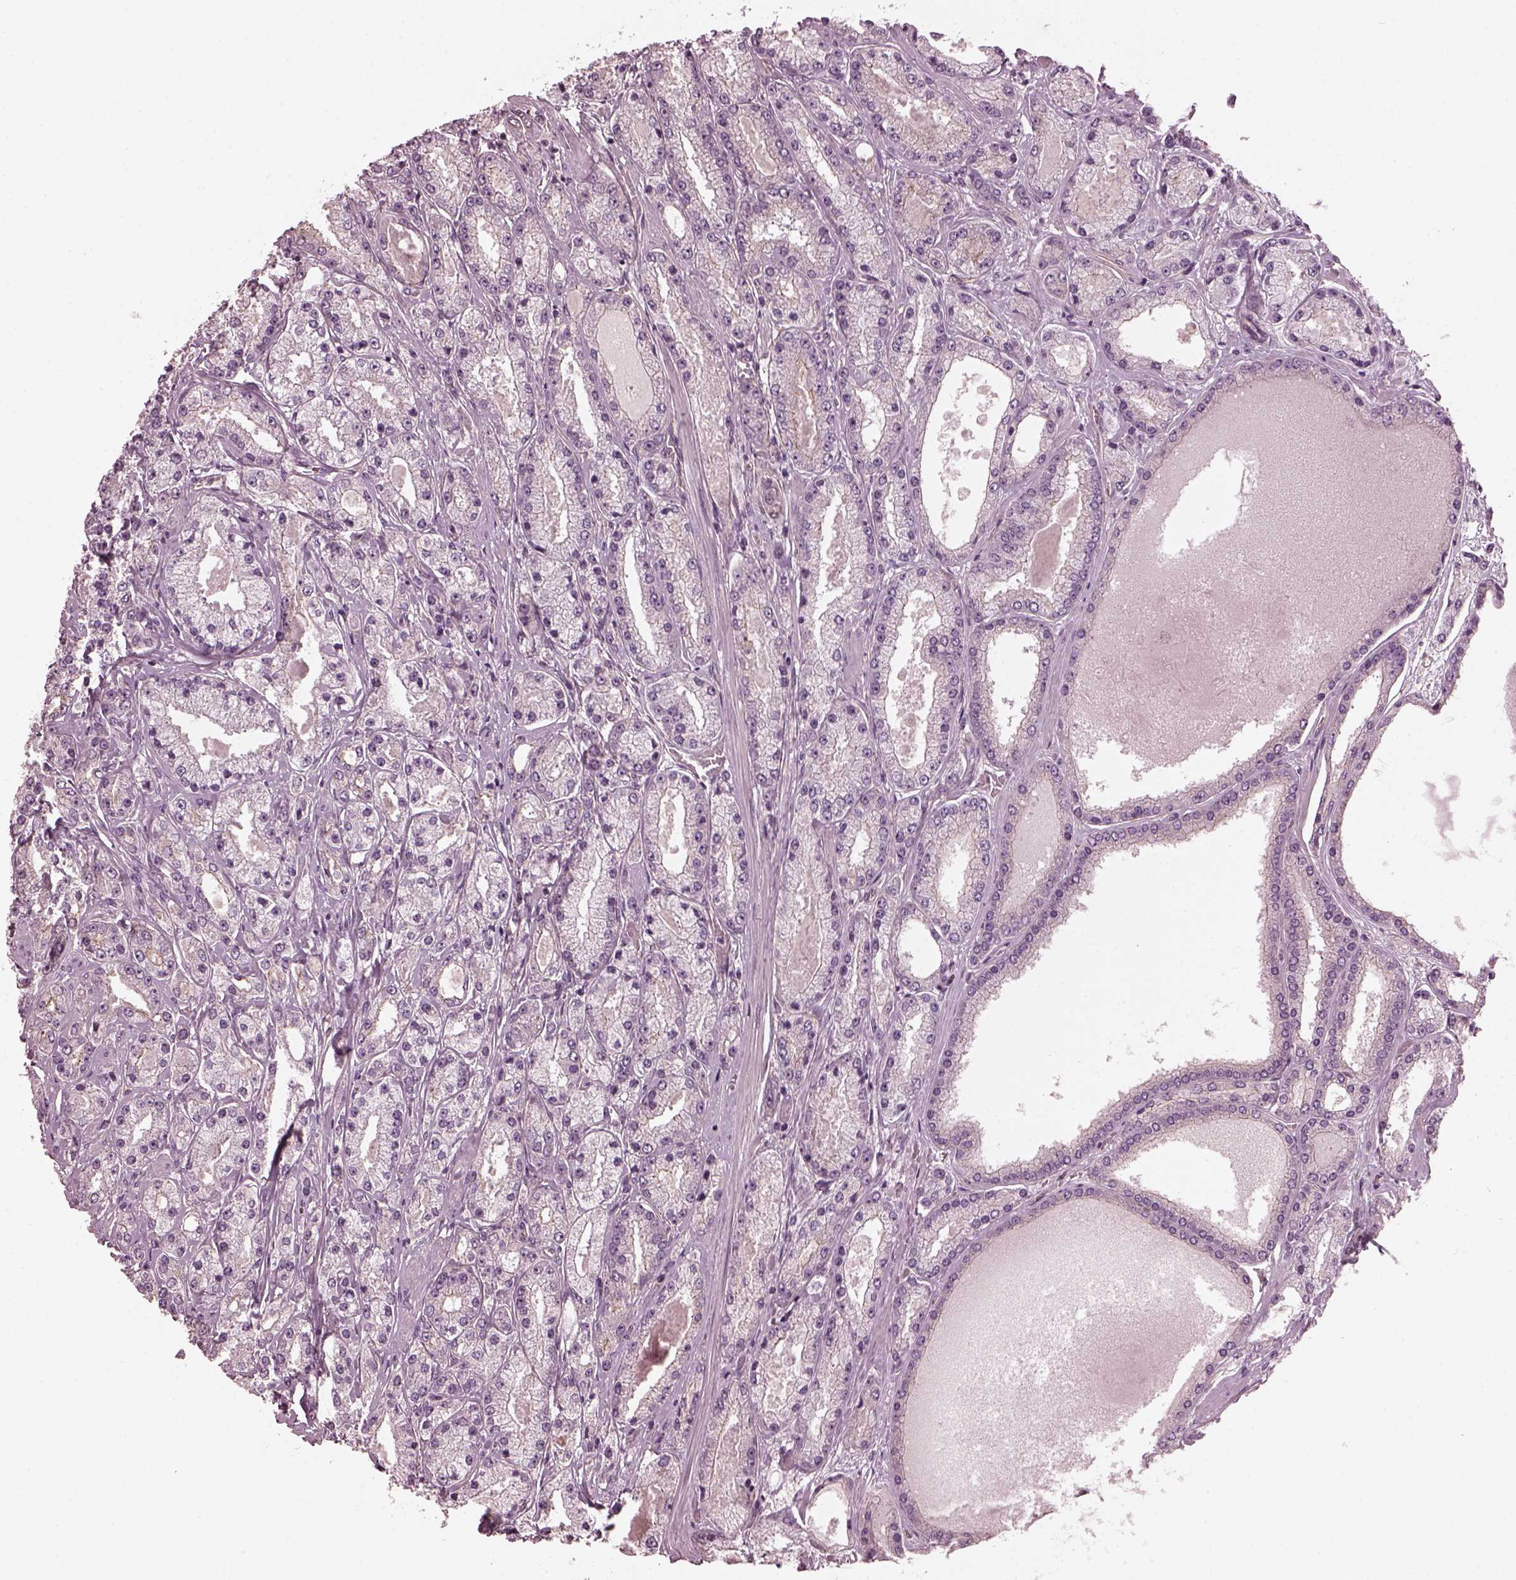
{"staining": {"intensity": "moderate", "quantity": "<25%", "location": "cytoplasmic/membranous"}, "tissue": "prostate cancer", "cell_type": "Tumor cells", "image_type": "cancer", "snomed": [{"axis": "morphology", "description": "Adenocarcinoma, High grade"}, {"axis": "topography", "description": "Prostate"}], "caption": "Immunohistochemical staining of human high-grade adenocarcinoma (prostate) demonstrates moderate cytoplasmic/membranous protein staining in about <25% of tumor cells. The protein is stained brown, and the nuclei are stained in blue (DAB IHC with brightfield microscopy, high magnification).", "gene": "ODAD1", "patient": {"sex": "male", "age": 67}}